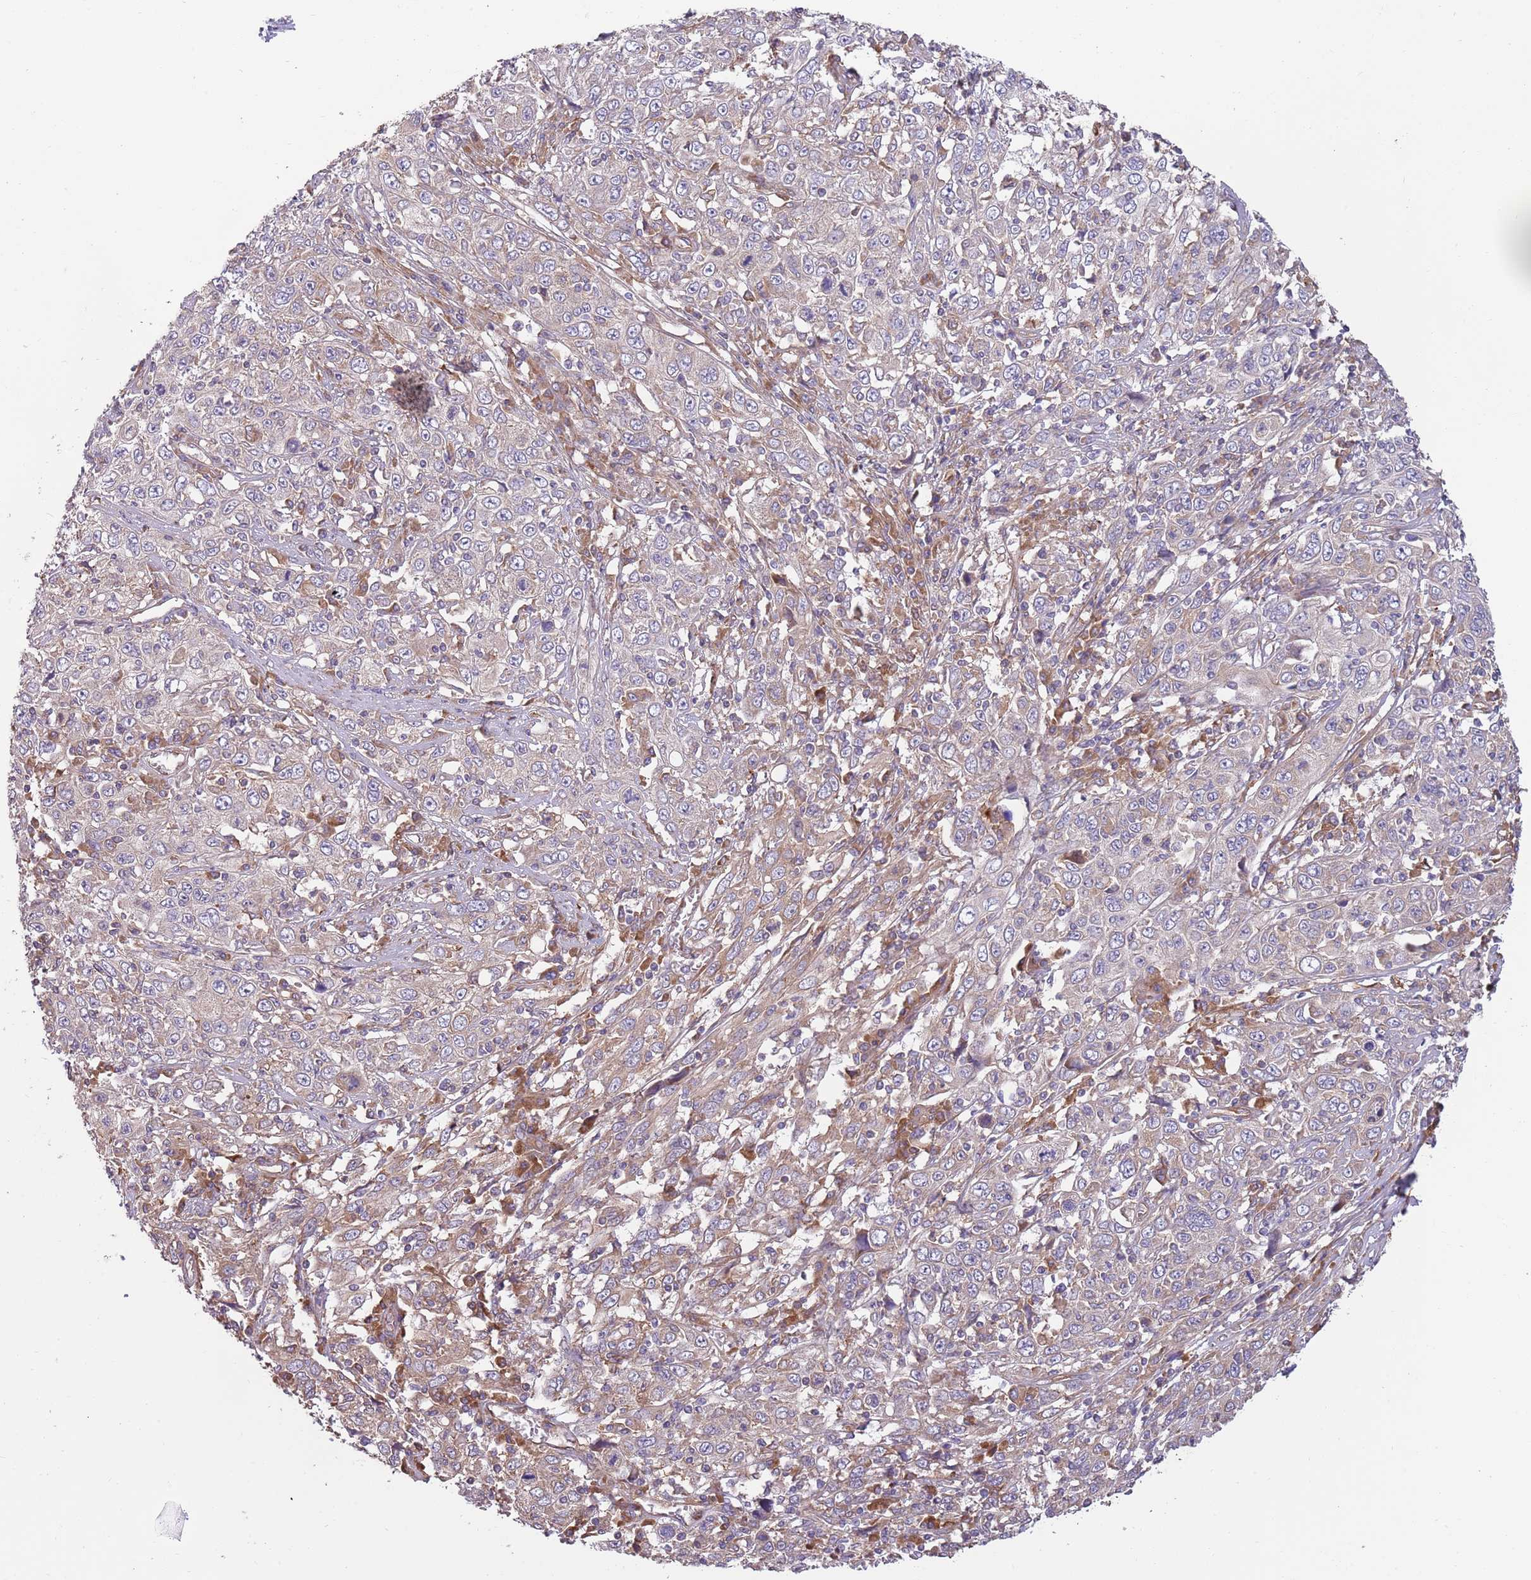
{"staining": {"intensity": "weak", "quantity": "25%-75%", "location": "cytoplasmic/membranous"}, "tissue": "cervical cancer", "cell_type": "Tumor cells", "image_type": "cancer", "snomed": [{"axis": "morphology", "description": "Squamous cell carcinoma, NOS"}, {"axis": "topography", "description": "Cervix"}], "caption": "Immunohistochemistry image of human cervical cancer stained for a protein (brown), which exhibits low levels of weak cytoplasmic/membranous positivity in about 25%-75% of tumor cells.", "gene": "ARMCX6", "patient": {"sex": "female", "age": 46}}